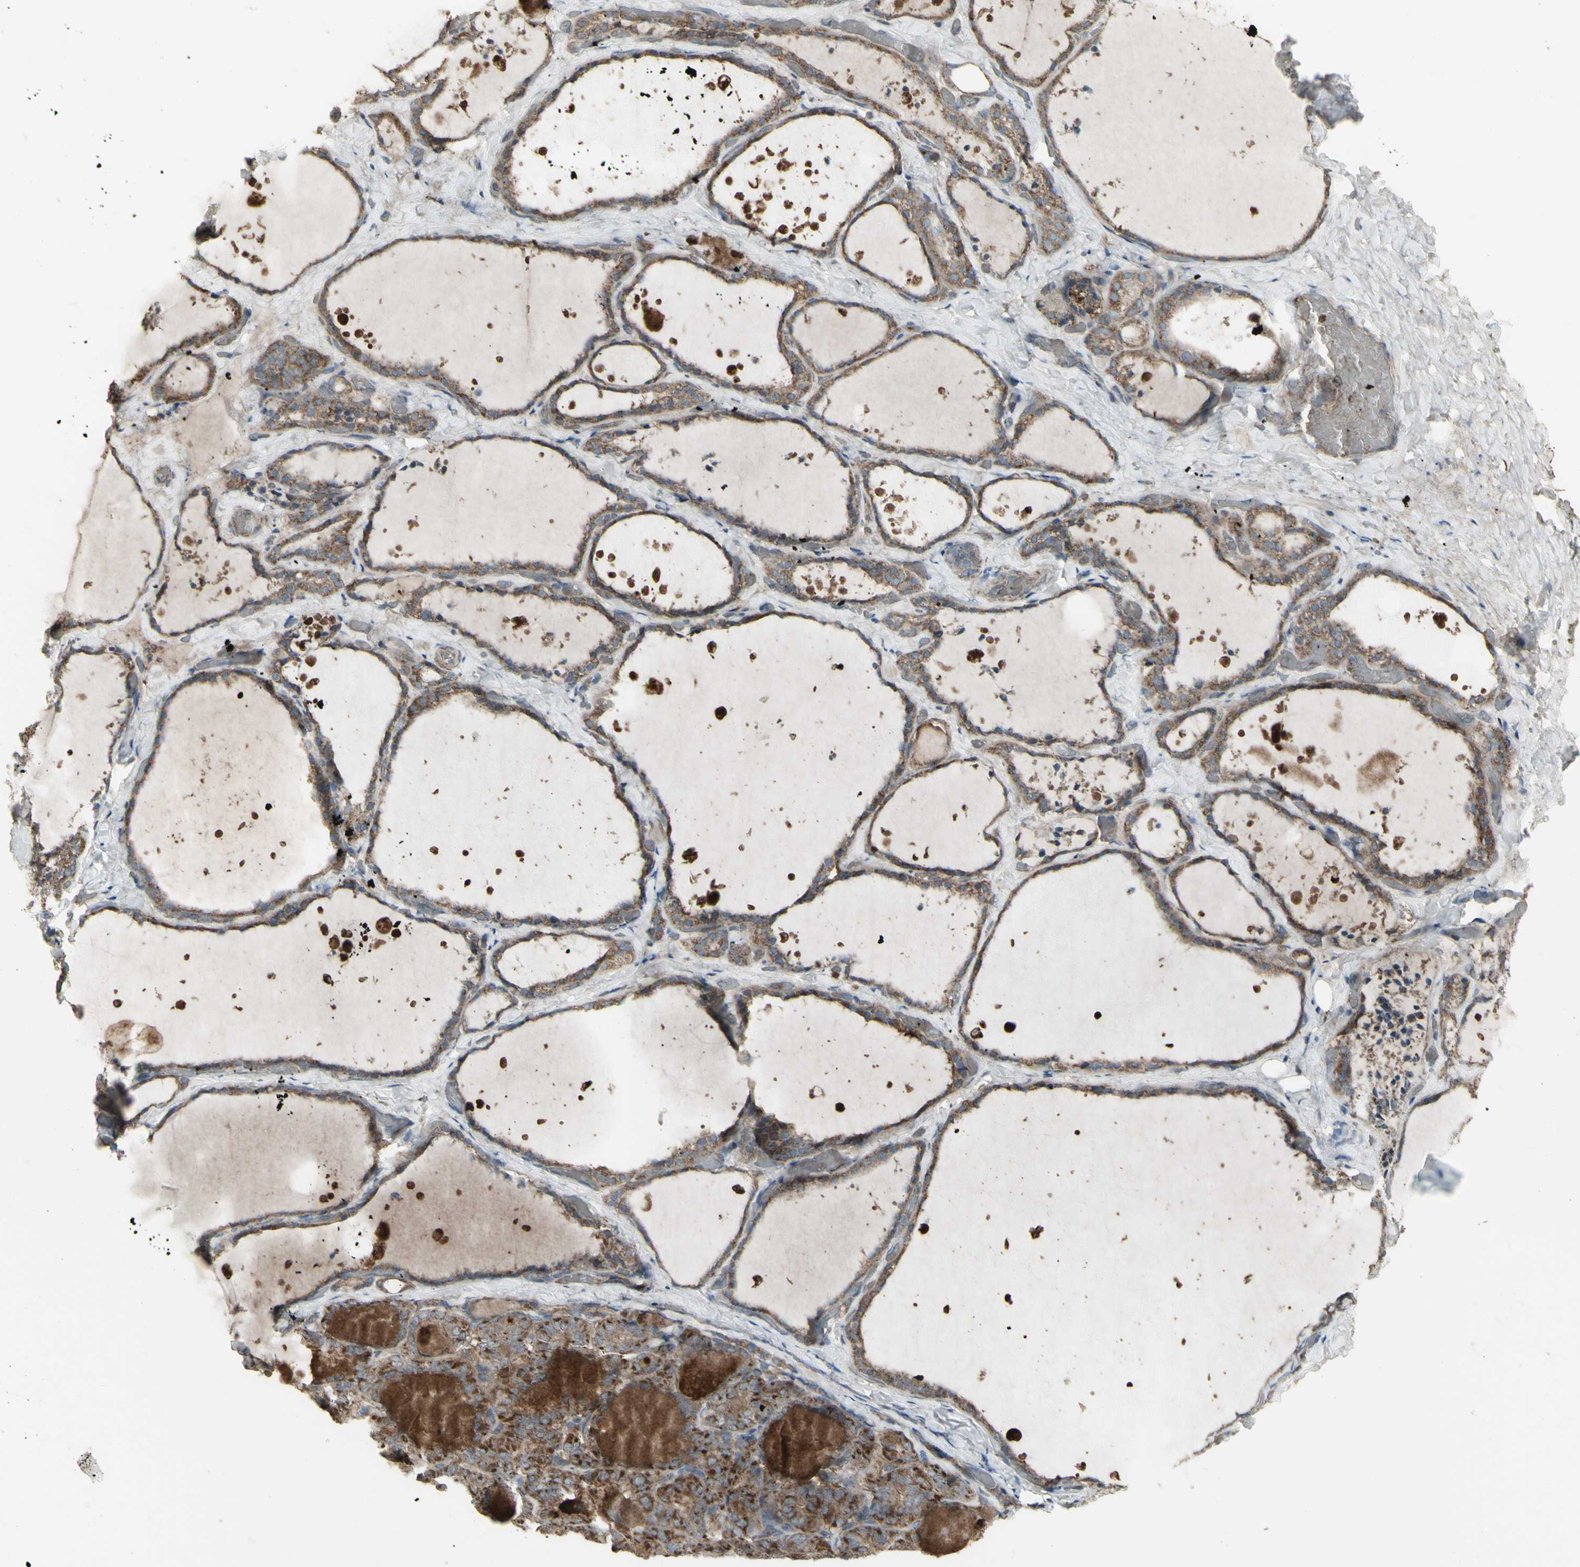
{"staining": {"intensity": "moderate", "quantity": ">75%", "location": "cytoplasmic/membranous"}, "tissue": "thyroid gland", "cell_type": "Glandular cells", "image_type": "normal", "snomed": [{"axis": "morphology", "description": "Normal tissue, NOS"}, {"axis": "topography", "description": "Thyroid gland"}], "caption": "Immunohistochemistry of benign thyroid gland demonstrates medium levels of moderate cytoplasmic/membranous positivity in approximately >75% of glandular cells.", "gene": "SHC1", "patient": {"sex": "female", "age": 44}}